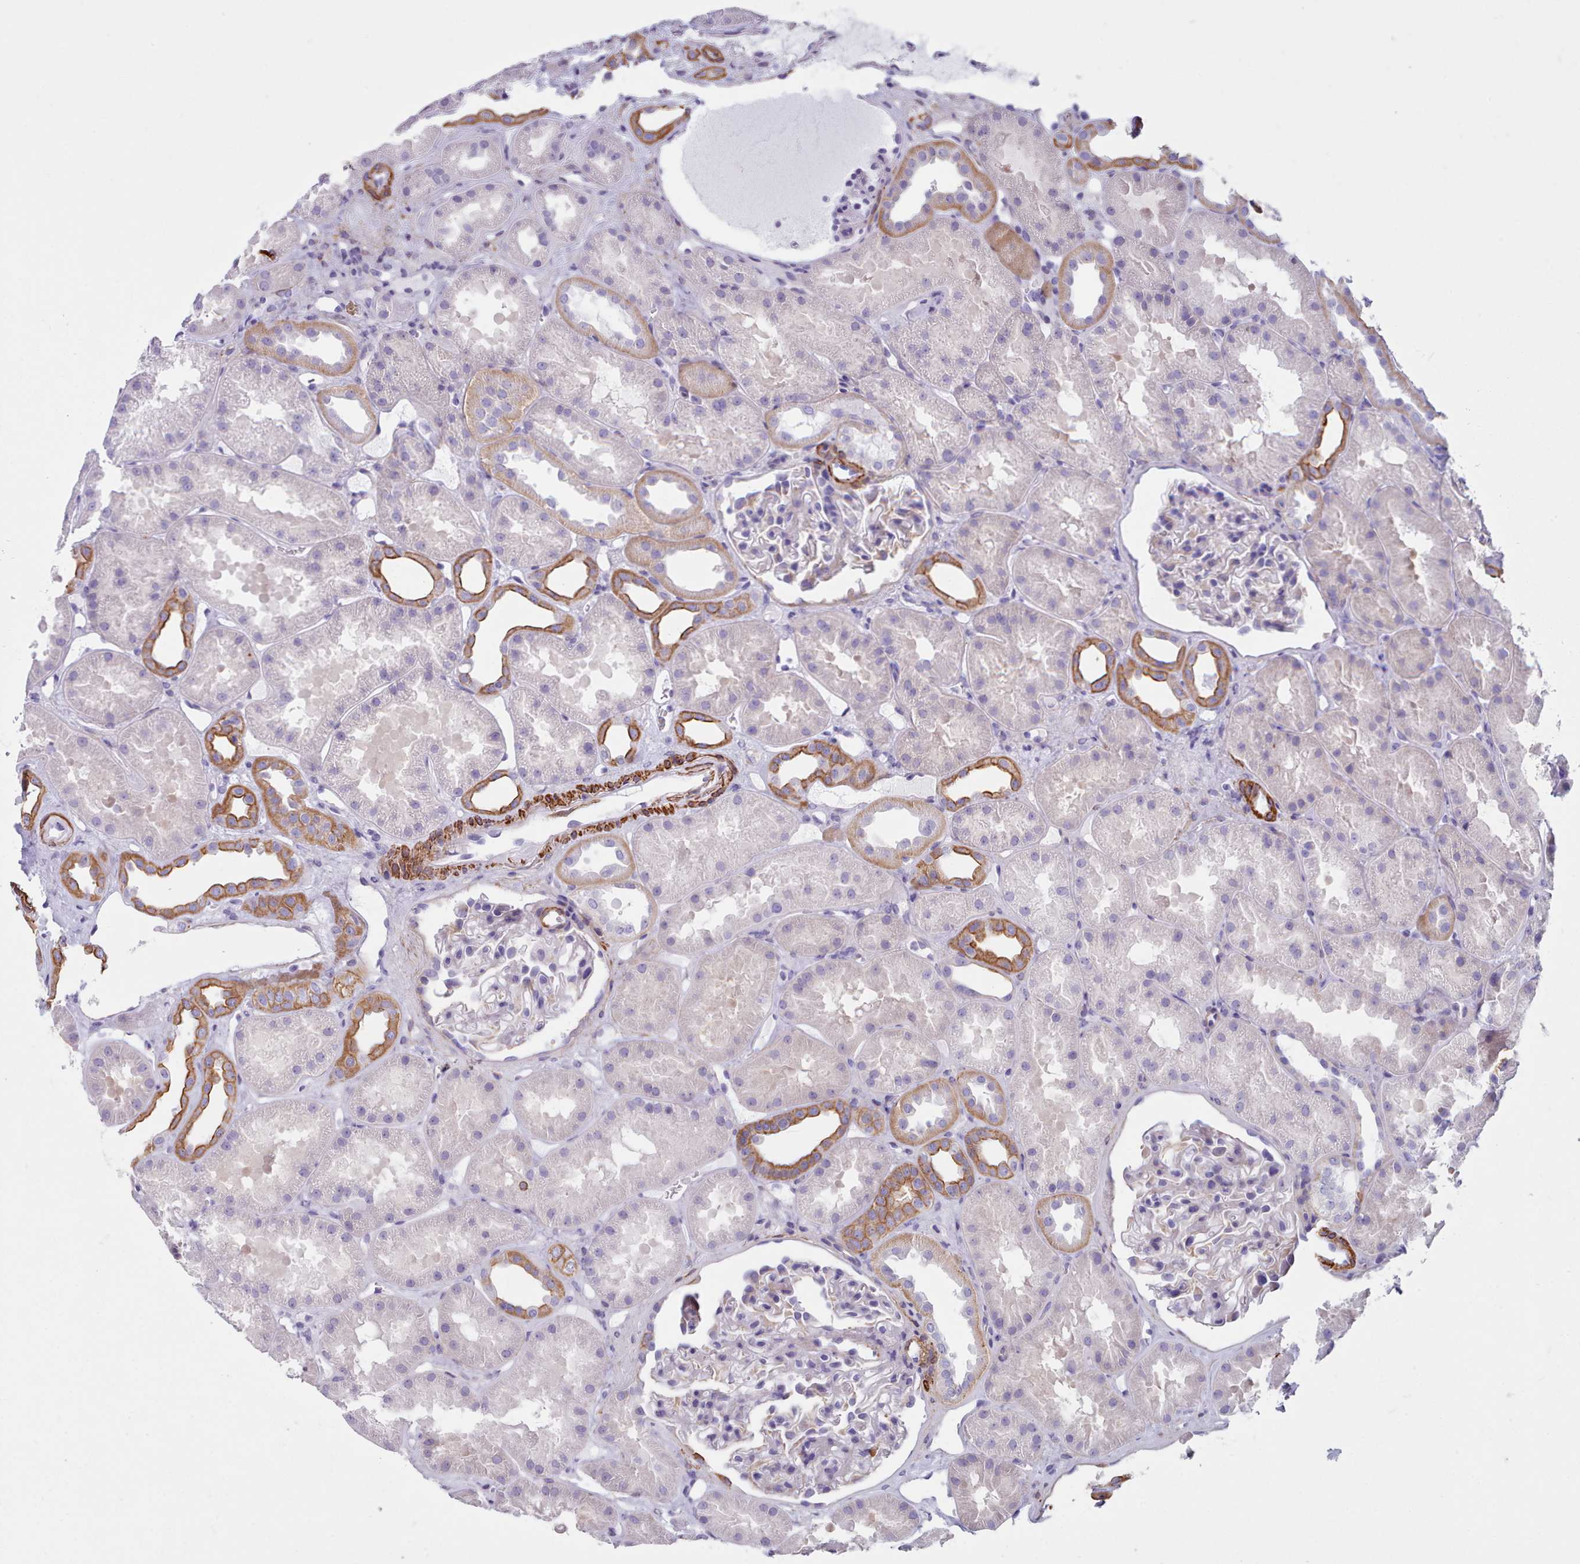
{"staining": {"intensity": "negative", "quantity": "none", "location": "none"}, "tissue": "kidney", "cell_type": "Cells in glomeruli", "image_type": "normal", "snomed": [{"axis": "morphology", "description": "Normal tissue, NOS"}, {"axis": "topography", "description": "Kidney"}], "caption": "Immunohistochemistry (IHC) photomicrograph of benign kidney: kidney stained with DAB reveals no significant protein expression in cells in glomeruli. The staining is performed using DAB brown chromogen with nuclei counter-stained in using hematoxylin.", "gene": "FPGS", "patient": {"sex": "male", "age": 61}}